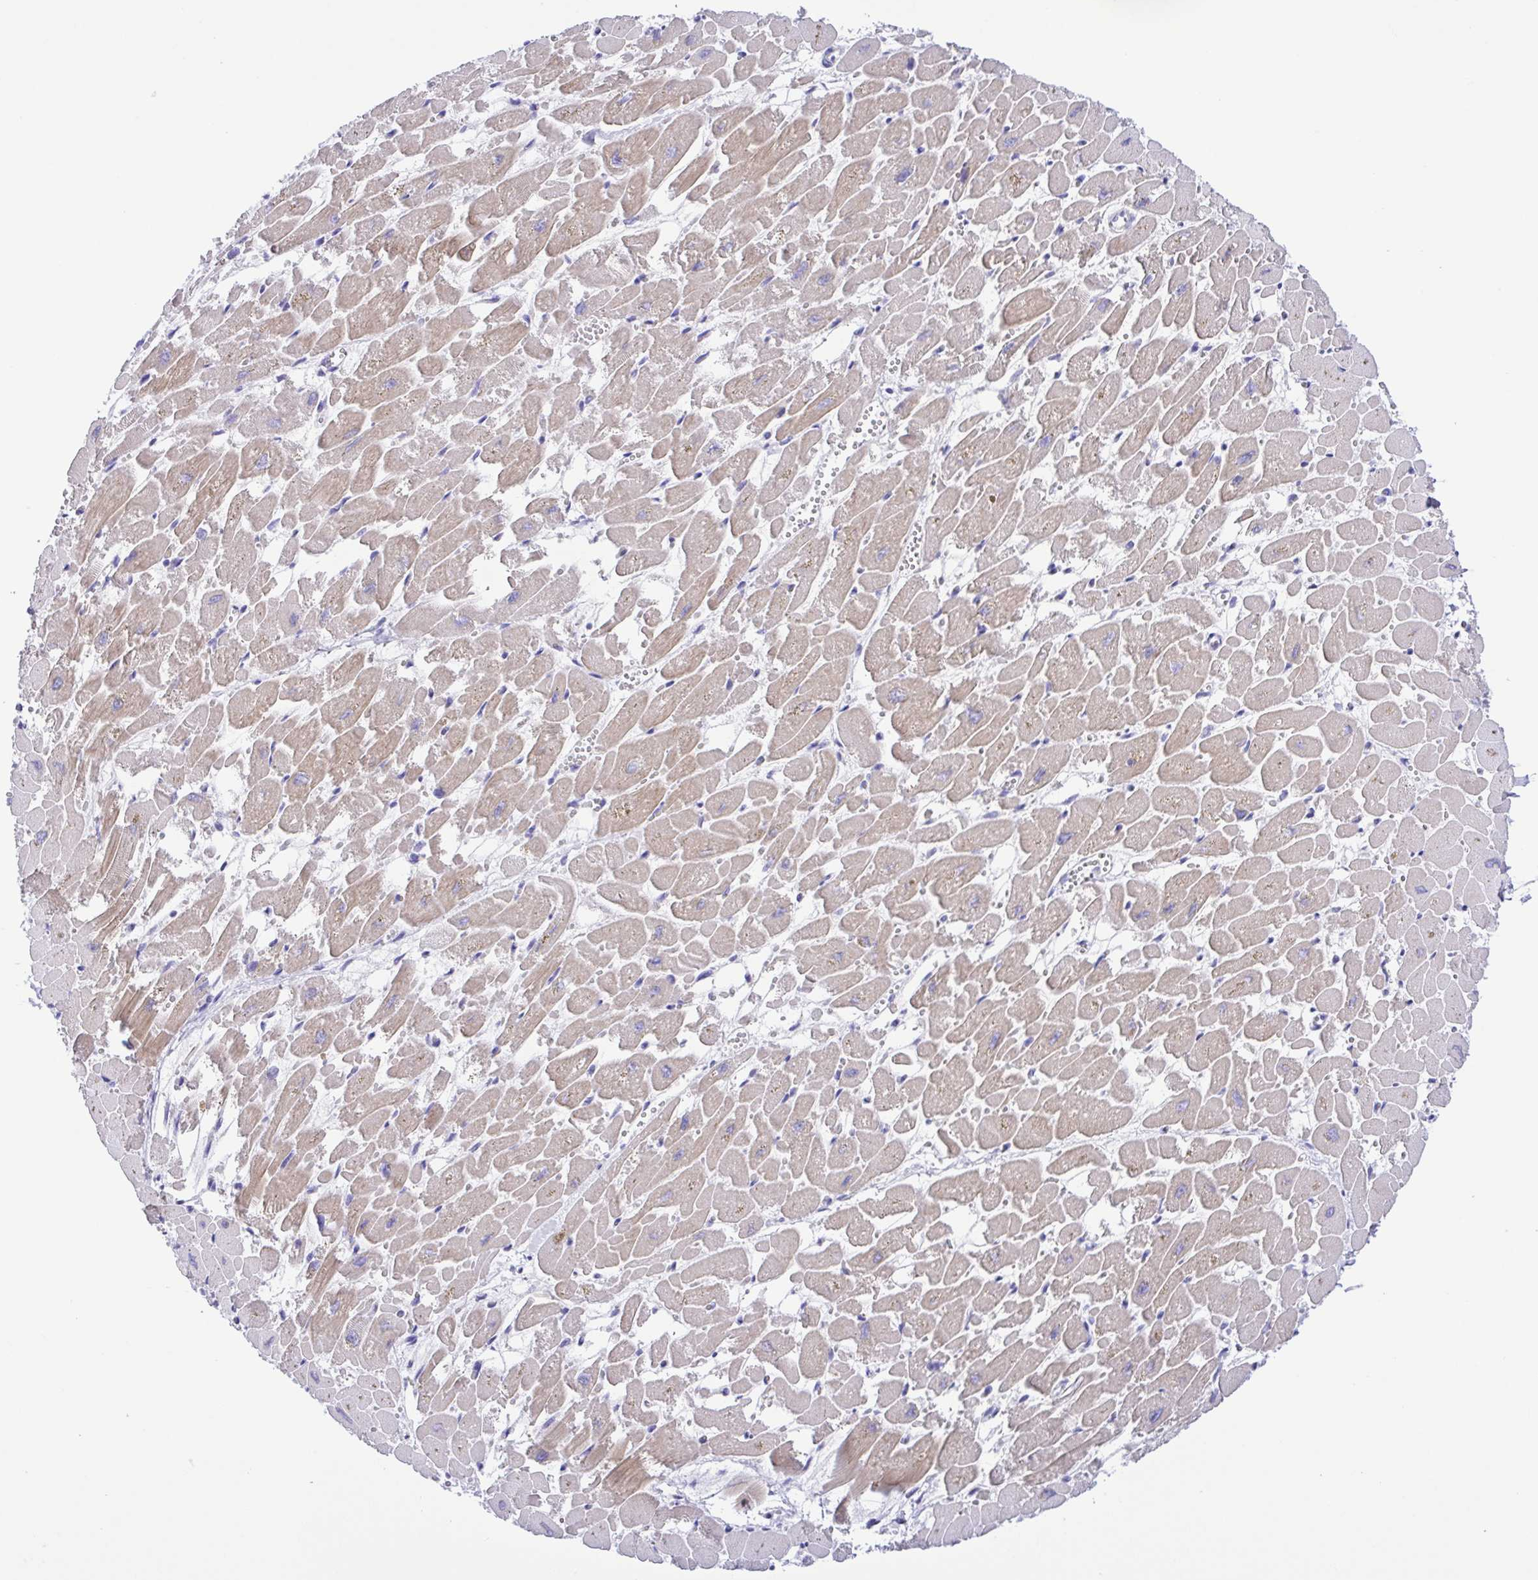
{"staining": {"intensity": "moderate", "quantity": "25%-75%", "location": "cytoplasmic/membranous"}, "tissue": "heart muscle", "cell_type": "Cardiomyocytes", "image_type": "normal", "snomed": [{"axis": "morphology", "description": "Normal tissue, NOS"}, {"axis": "topography", "description": "Heart"}], "caption": "A medium amount of moderate cytoplasmic/membranous expression is appreciated in about 25%-75% of cardiomyocytes in benign heart muscle. The staining is performed using DAB brown chromogen to label protein expression. The nuclei are counter-stained blue using hematoxylin.", "gene": "CD72", "patient": {"sex": "female", "age": 52}}